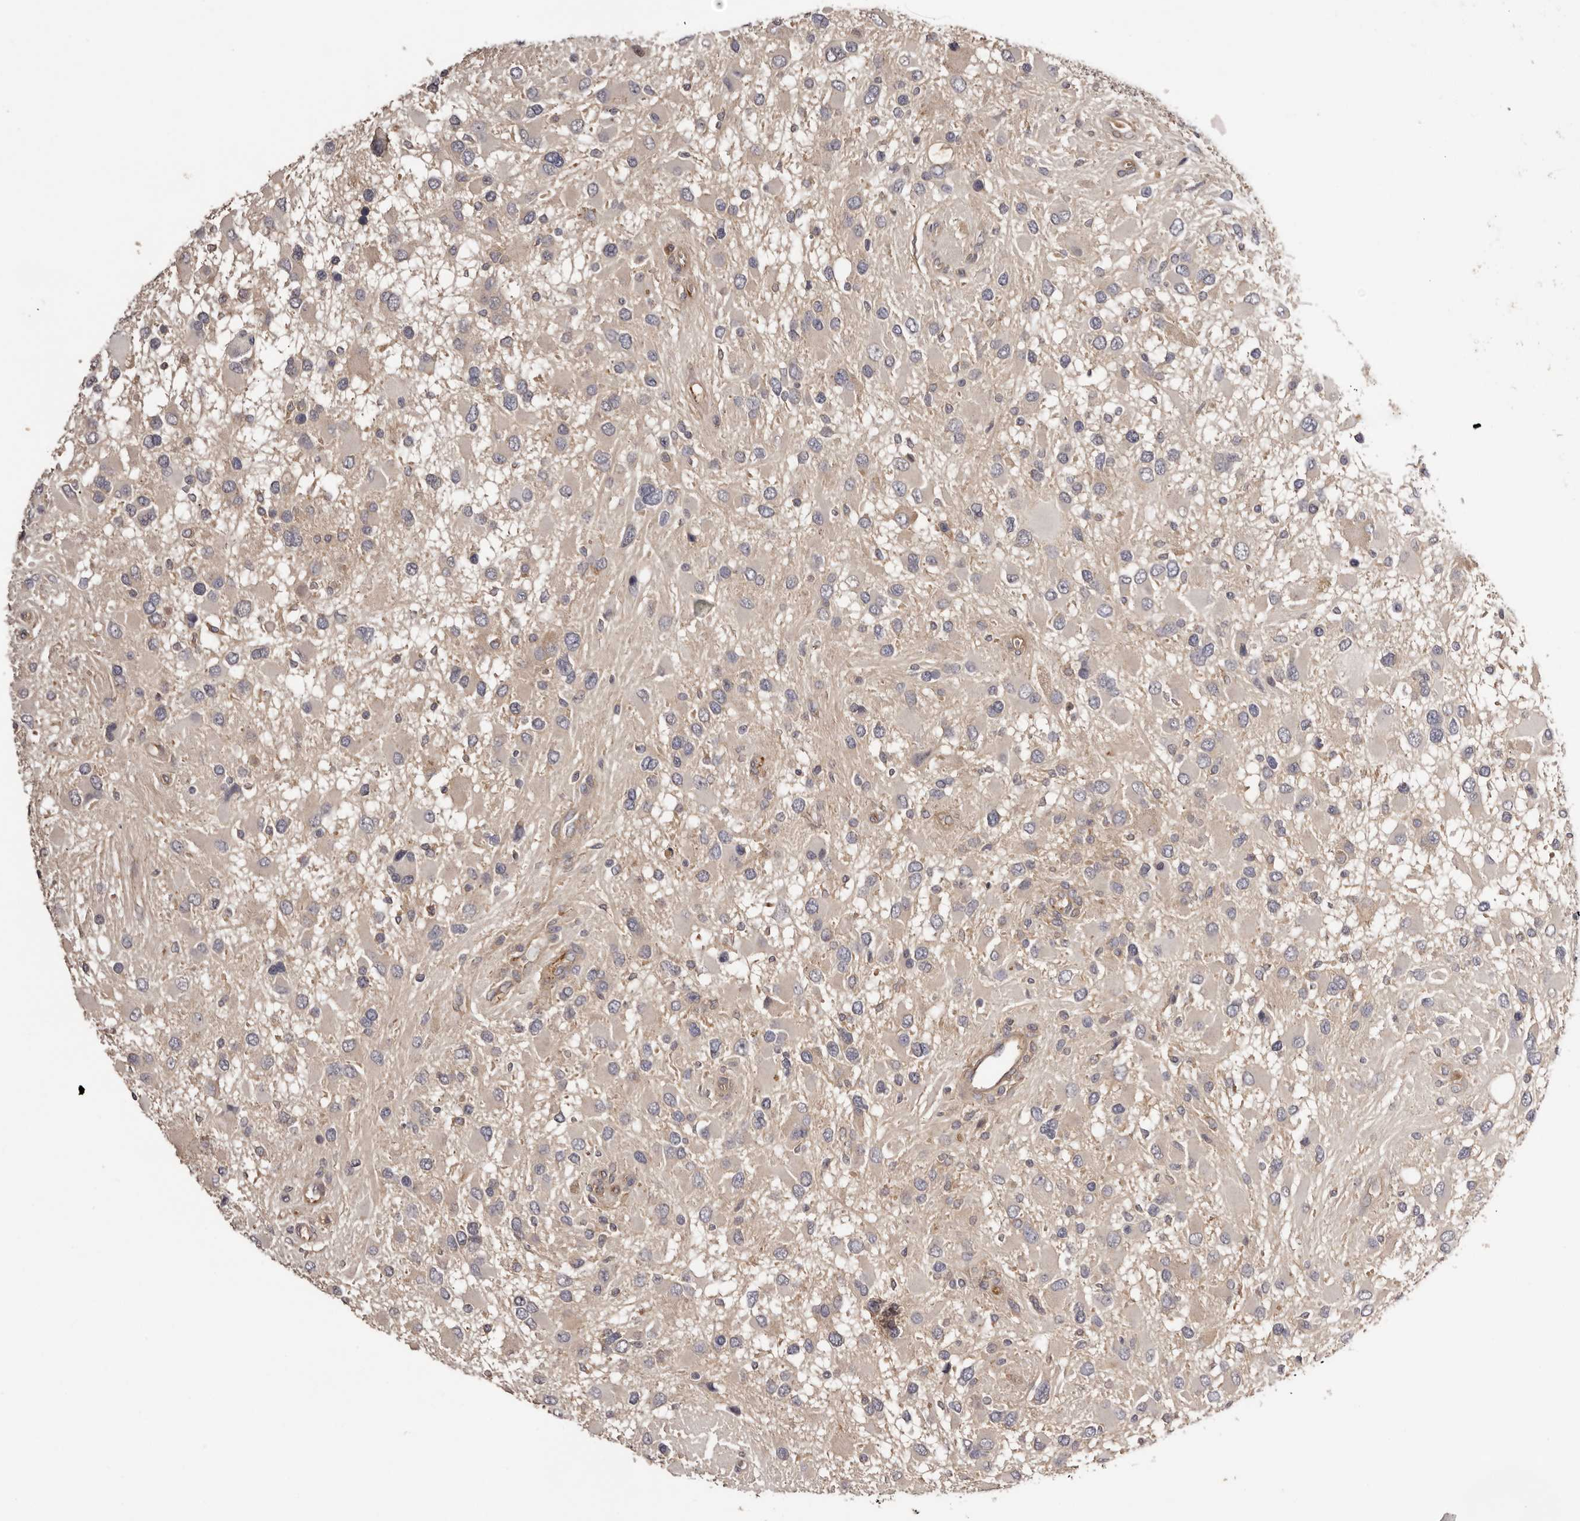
{"staining": {"intensity": "negative", "quantity": "none", "location": "none"}, "tissue": "glioma", "cell_type": "Tumor cells", "image_type": "cancer", "snomed": [{"axis": "morphology", "description": "Glioma, malignant, High grade"}, {"axis": "topography", "description": "Brain"}], "caption": "Photomicrograph shows no protein positivity in tumor cells of glioma tissue.", "gene": "LTV1", "patient": {"sex": "male", "age": 53}}